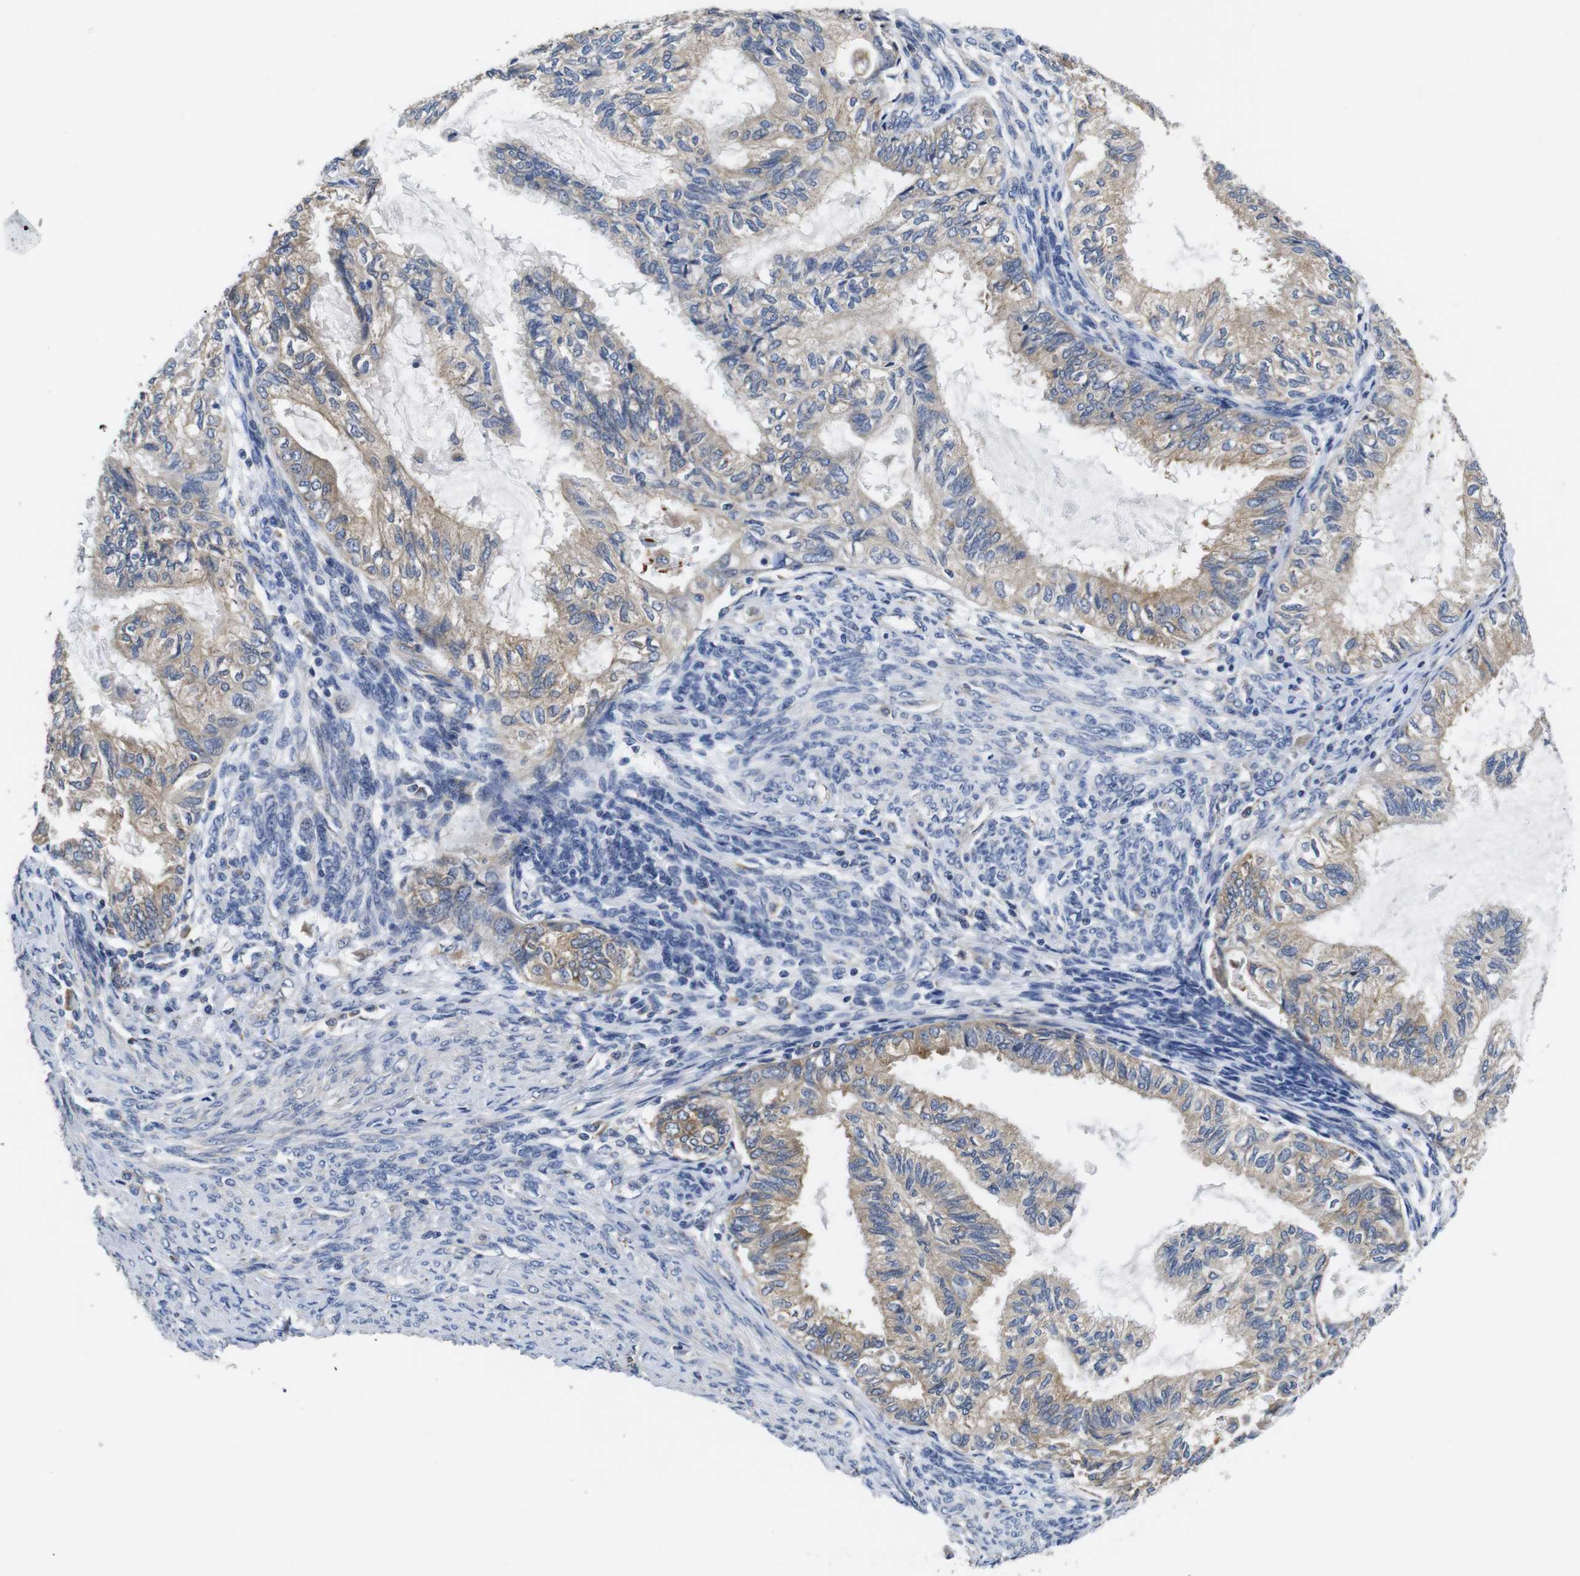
{"staining": {"intensity": "weak", "quantity": ">75%", "location": "cytoplasmic/membranous"}, "tissue": "cervical cancer", "cell_type": "Tumor cells", "image_type": "cancer", "snomed": [{"axis": "morphology", "description": "Normal tissue, NOS"}, {"axis": "morphology", "description": "Adenocarcinoma, NOS"}, {"axis": "topography", "description": "Cervix"}, {"axis": "topography", "description": "Endometrium"}], "caption": "Weak cytoplasmic/membranous positivity for a protein is appreciated in approximately >75% of tumor cells of cervical cancer using immunohistochemistry.", "gene": "MARCHF7", "patient": {"sex": "female", "age": 86}}